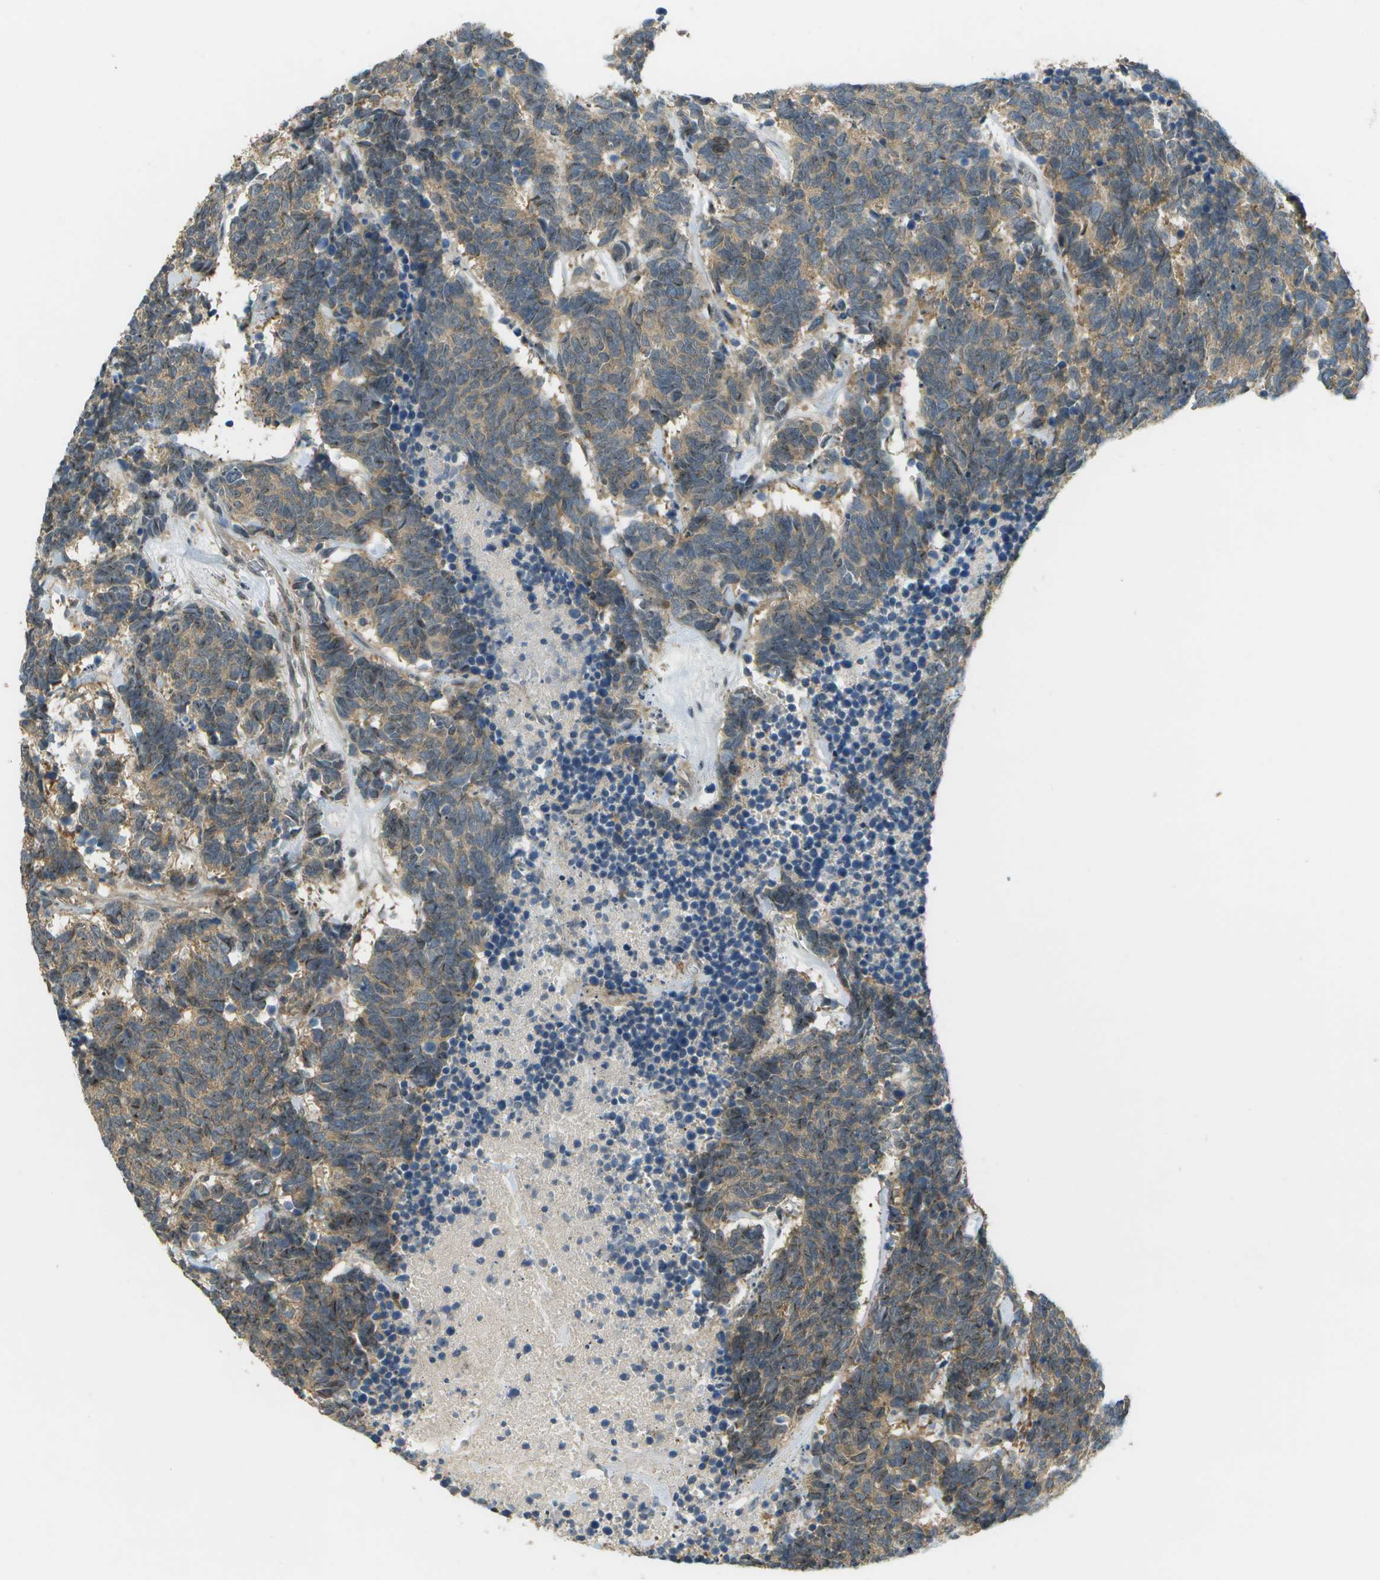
{"staining": {"intensity": "moderate", "quantity": ">75%", "location": "cytoplasmic/membranous"}, "tissue": "carcinoid", "cell_type": "Tumor cells", "image_type": "cancer", "snomed": [{"axis": "morphology", "description": "Carcinoma, NOS"}, {"axis": "morphology", "description": "Carcinoid, malignant, NOS"}, {"axis": "topography", "description": "Urinary bladder"}], "caption": "Tumor cells reveal moderate cytoplasmic/membranous staining in about >75% of cells in carcinoma.", "gene": "WNK2", "patient": {"sex": "male", "age": 57}}